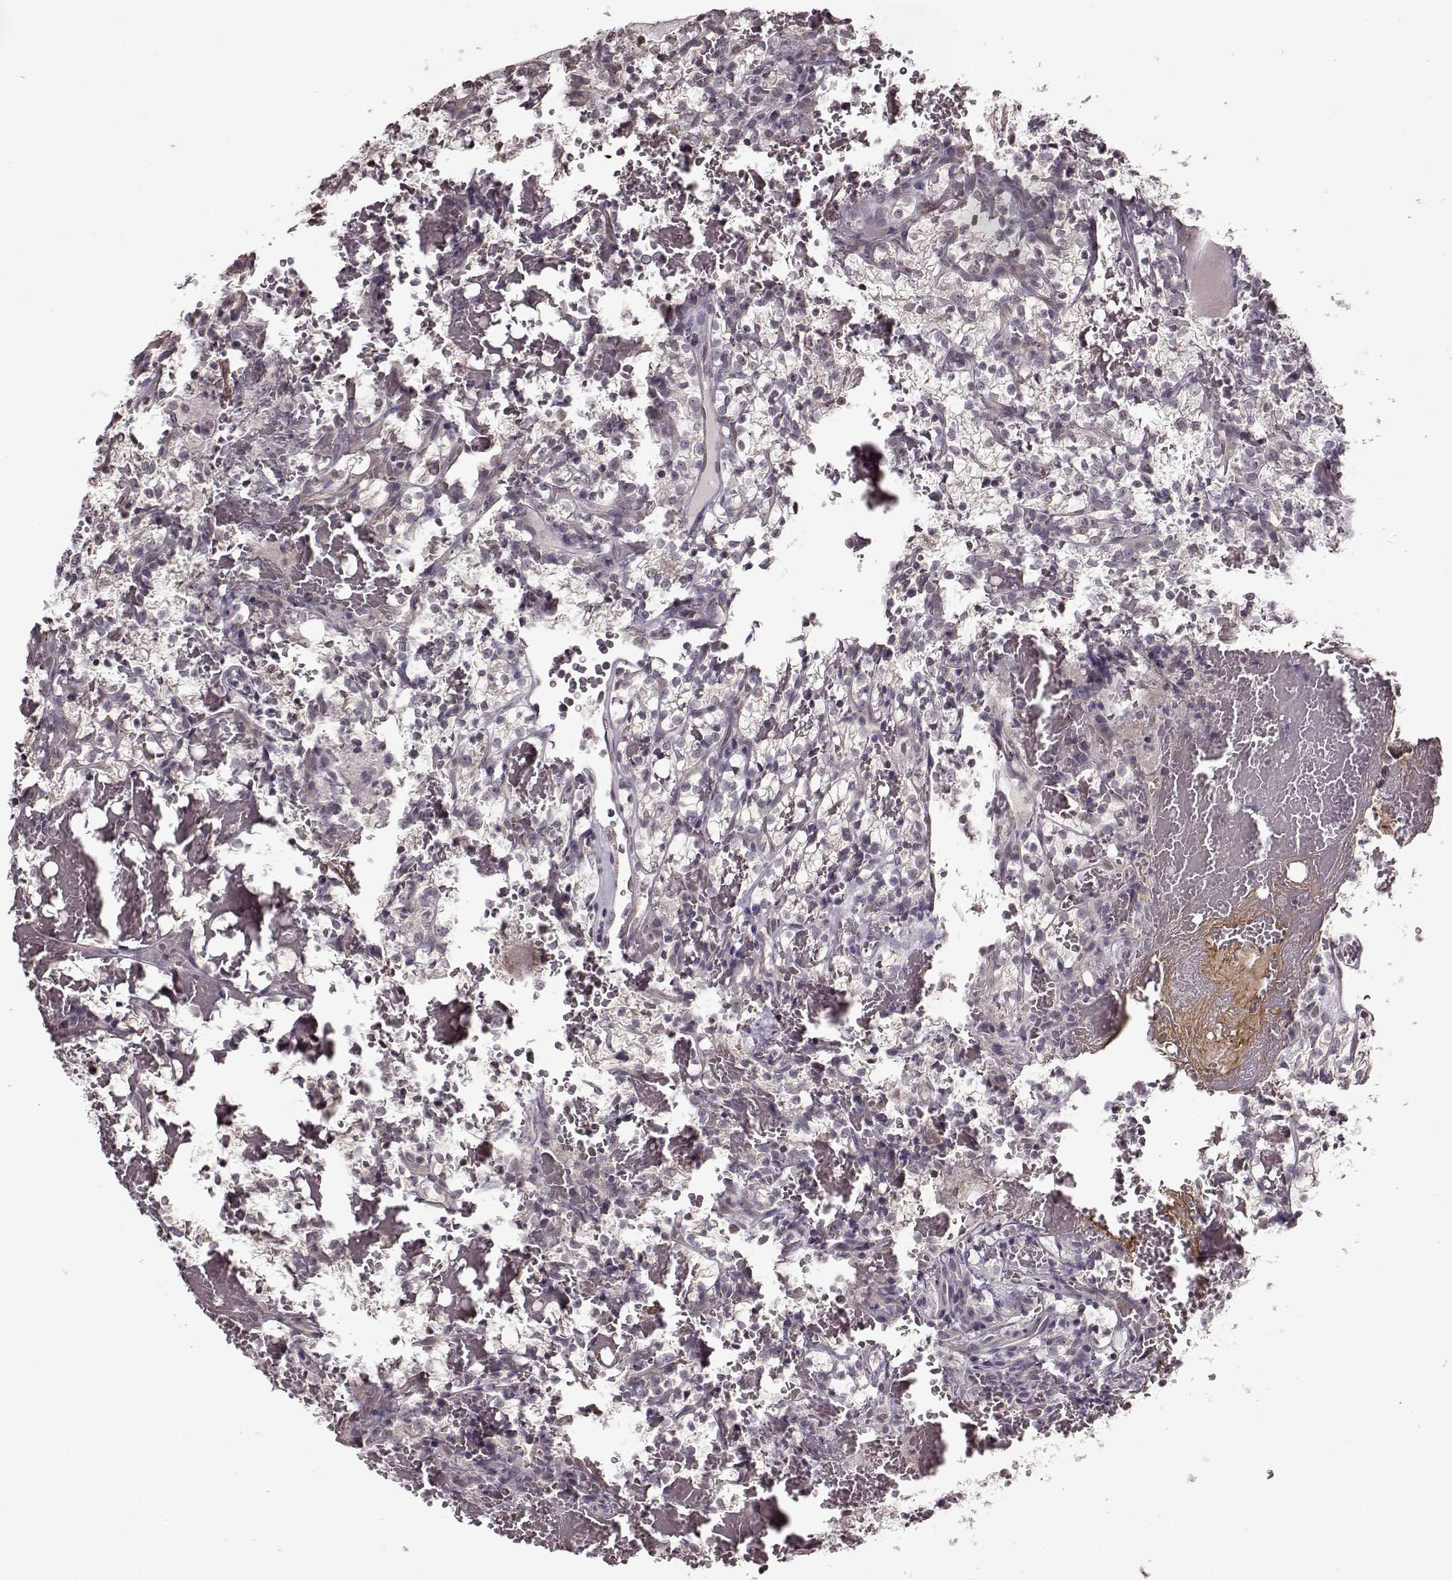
{"staining": {"intensity": "negative", "quantity": "none", "location": "none"}, "tissue": "renal cancer", "cell_type": "Tumor cells", "image_type": "cancer", "snomed": [{"axis": "morphology", "description": "Adenocarcinoma, NOS"}, {"axis": "topography", "description": "Kidney"}], "caption": "DAB immunohistochemical staining of human renal cancer (adenocarcinoma) shows no significant expression in tumor cells.", "gene": "FSHB", "patient": {"sex": "female", "age": 69}}